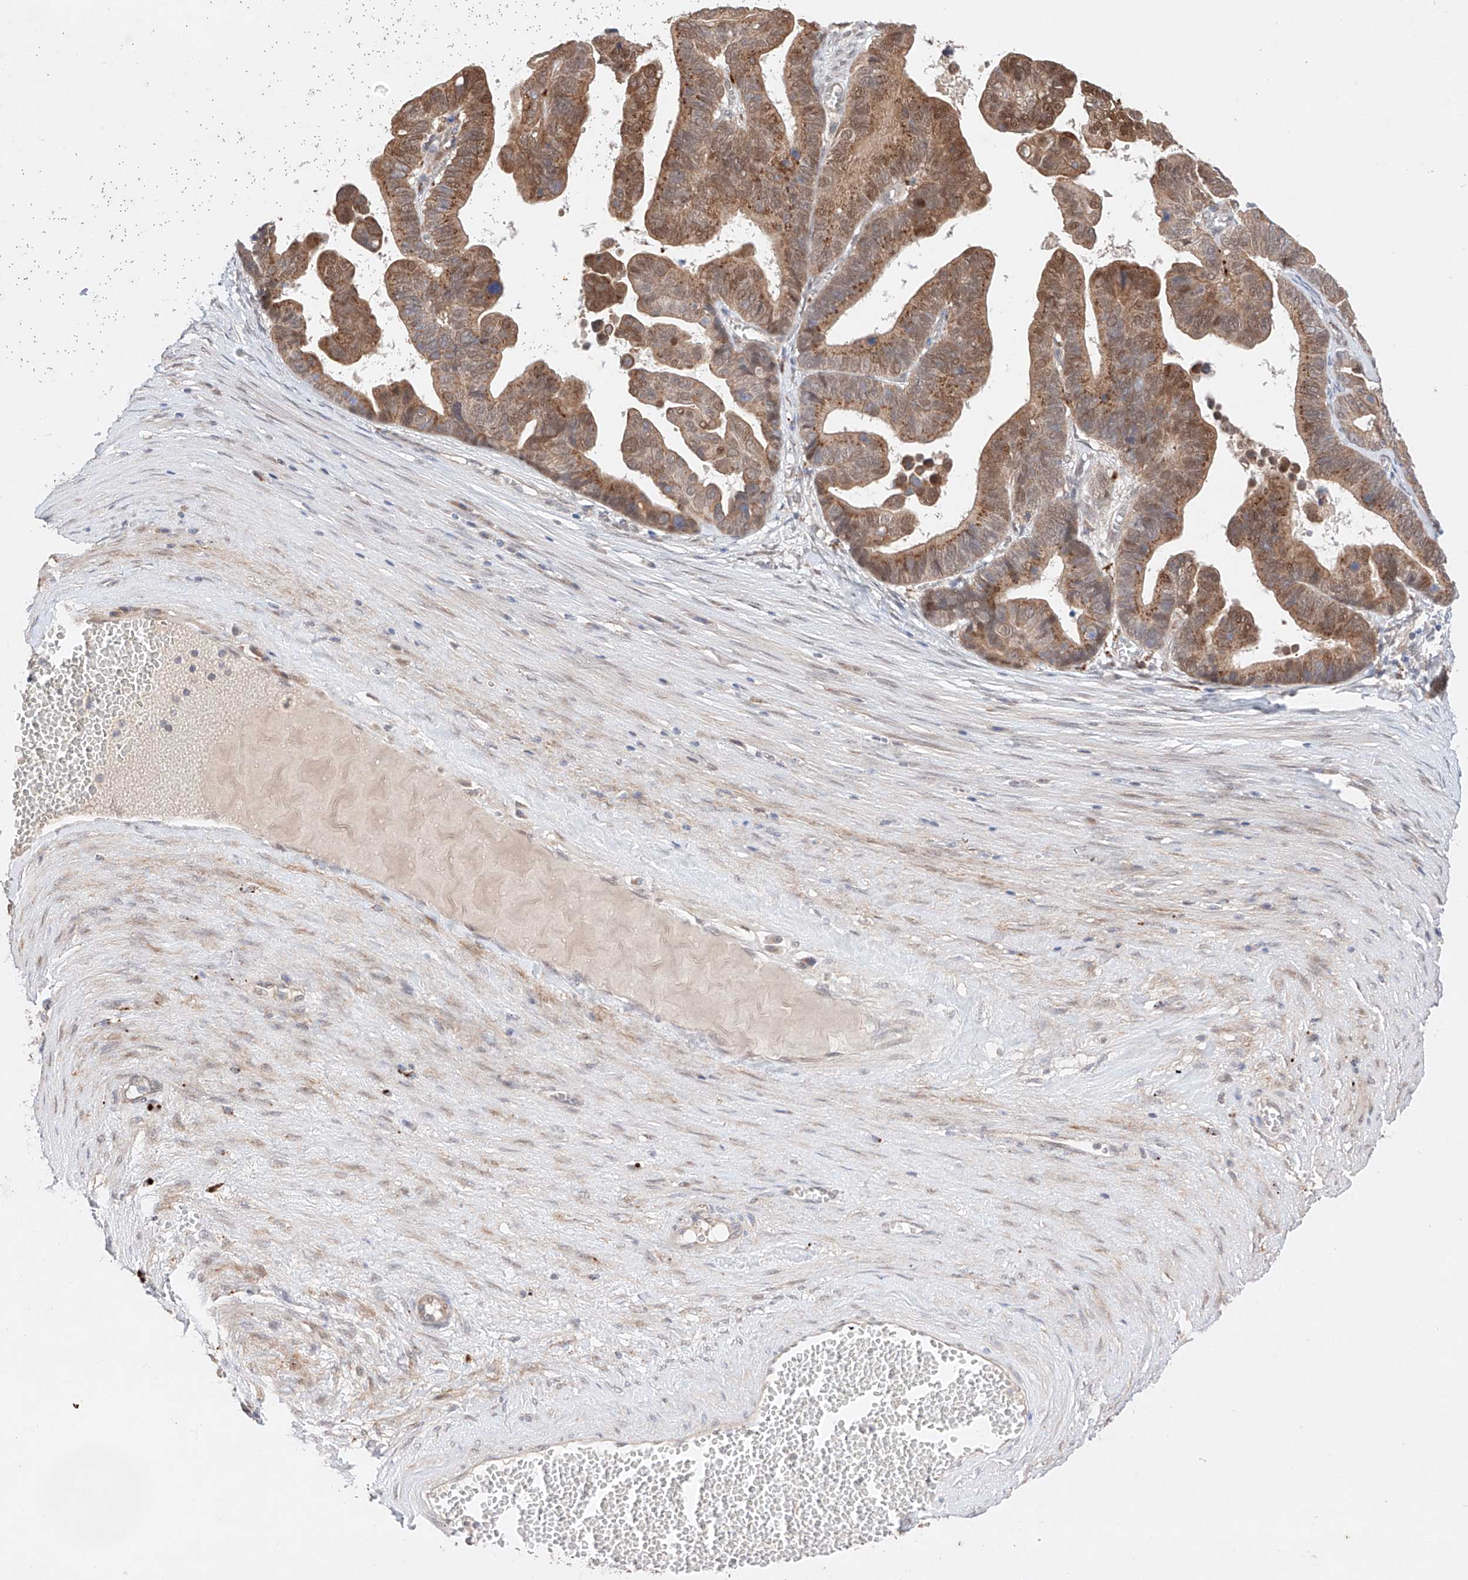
{"staining": {"intensity": "moderate", "quantity": ">75%", "location": "cytoplasmic/membranous,nuclear"}, "tissue": "ovarian cancer", "cell_type": "Tumor cells", "image_type": "cancer", "snomed": [{"axis": "morphology", "description": "Cystadenocarcinoma, serous, NOS"}, {"axis": "topography", "description": "Ovary"}], "caption": "Immunohistochemical staining of human ovarian serous cystadenocarcinoma reveals moderate cytoplasmic/membranous and nuclear protein staining in approximately >75% of tumor cells. The protein is shown in brown color, while the nuclei are stained blue.", "gene": "GCNT1", "patient": {"sex": "female", "age": 56}}